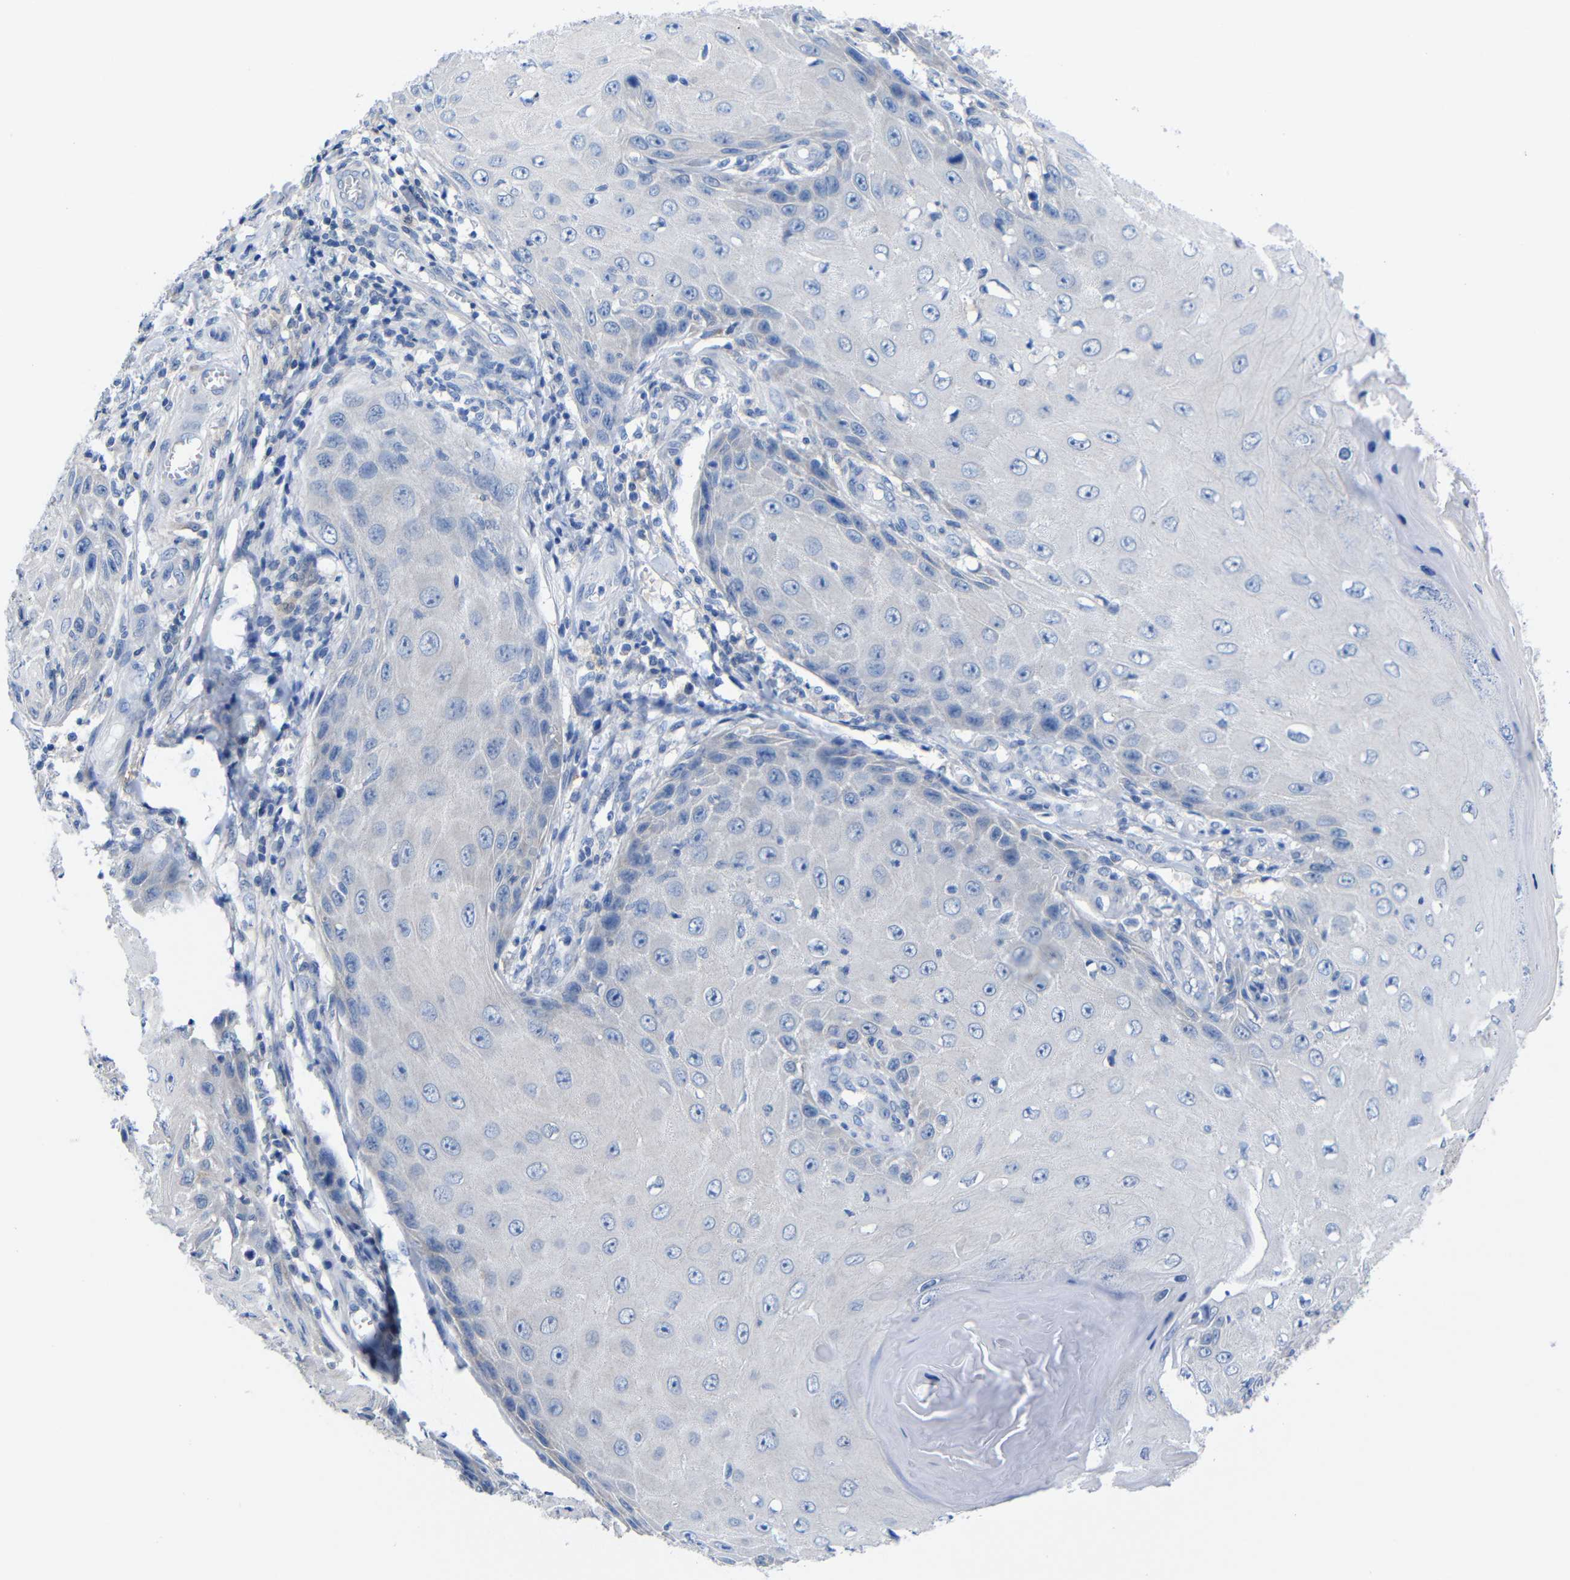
{"staining": {"intensity": "negative", "quantity": "none", "location": "none"}, "tissue": "skin cancer", "cell_type": "Tumor cells", "image_type": "cancer", "snomed": [{"axis": "morphology", "description": "Squamous cell carcinoma, NOS"}, {"axis": "topography", "description": "Skin"}], "caption": "Protein analysis of skin cancer (squamous cell carcinoma) reveals no significant positivity in tumor cells. Nuclei are stained in blue.", "gene": "PEBP1", "patient": {"sex": "female", "age": 73}}